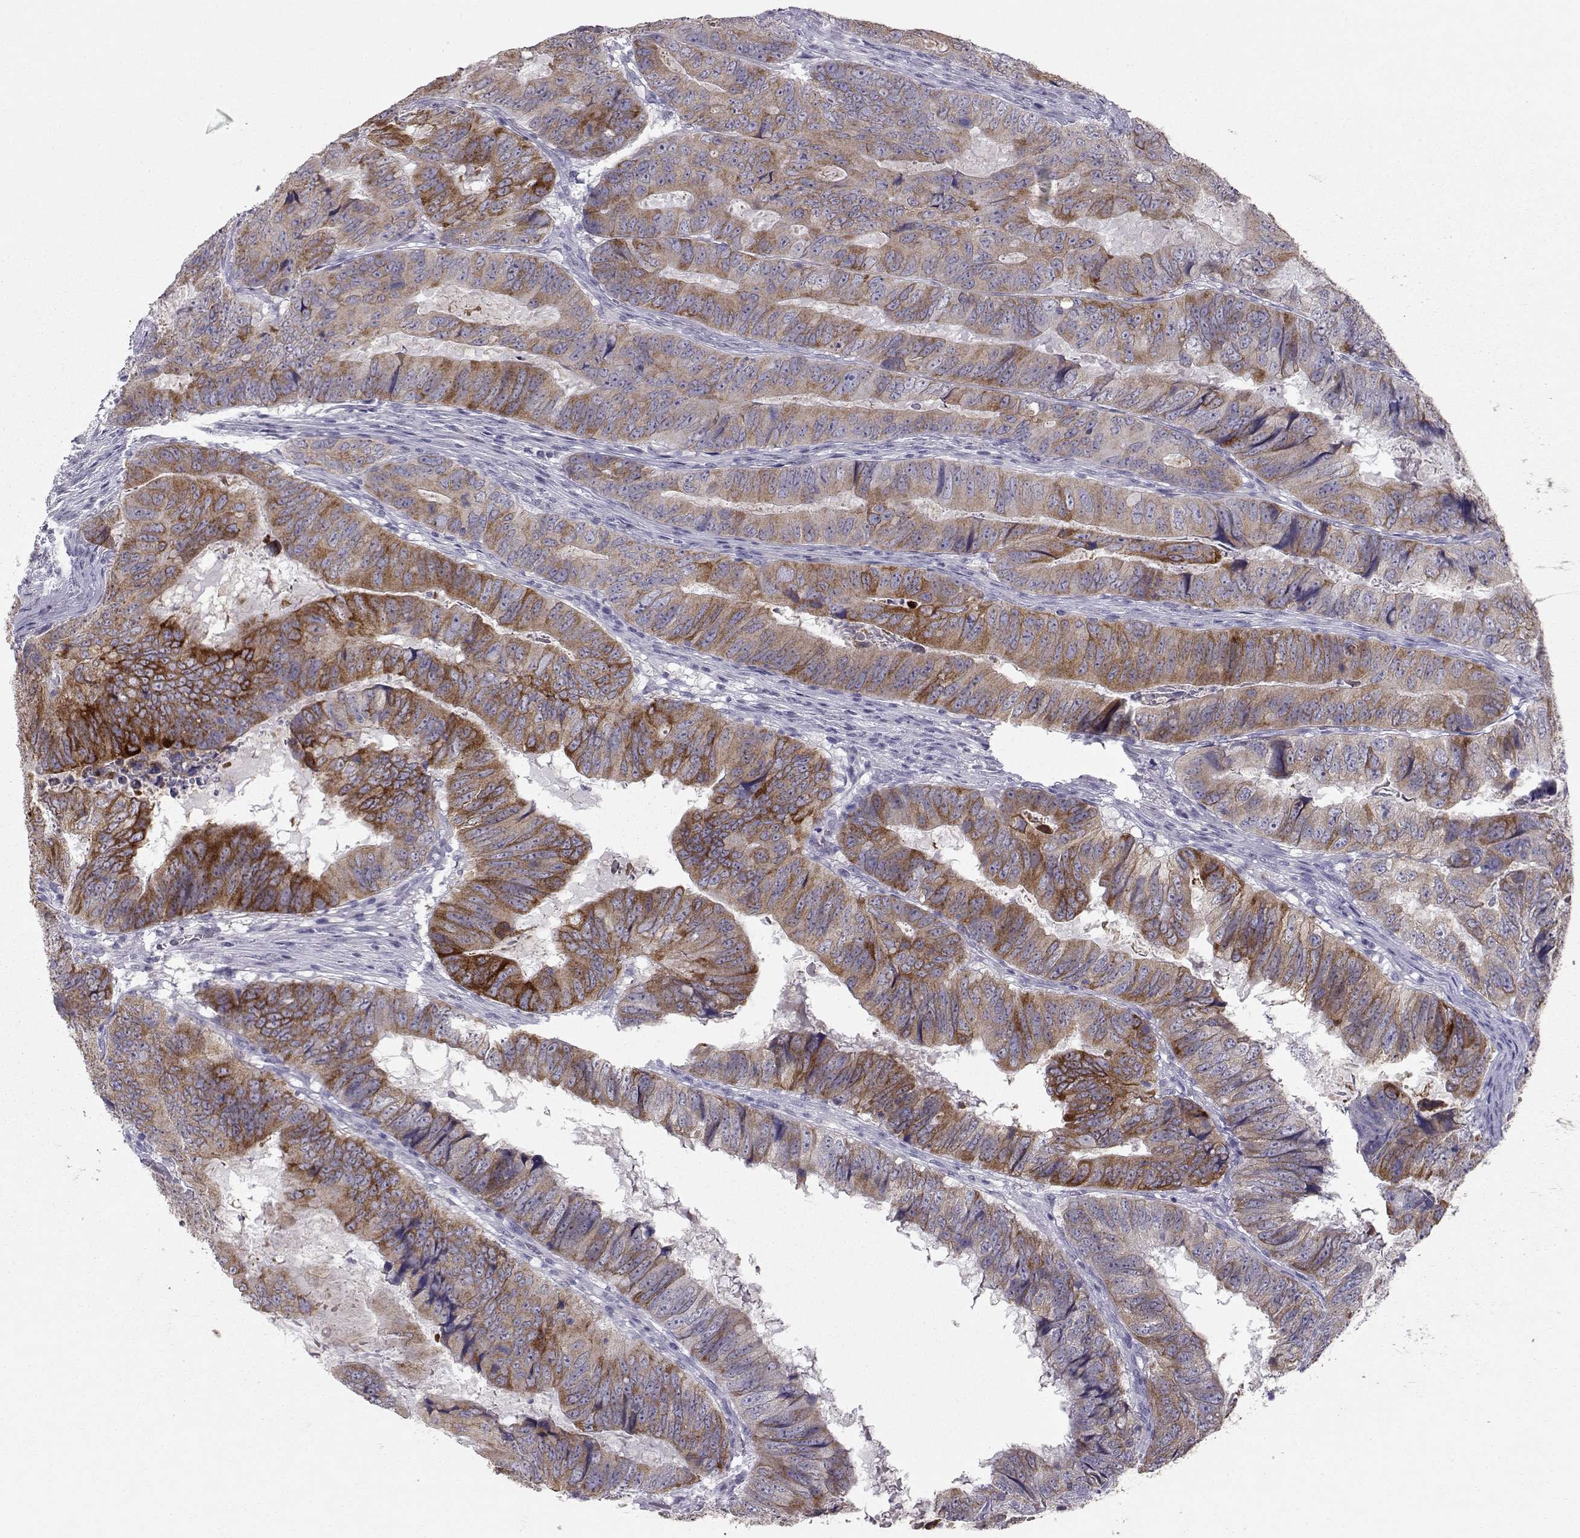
{"staining": {"intensity": "strong", "quantity": ">75%", "location": "cytoplasmic/membranous"}, "tissue": "colorectal cancer", "cell_type": "Tumor cells", "image_type": "cancer", "snomed": [{"axis": "morphology", "description": "Adenocarcinoma, NOS"}, {"axis": "topography", "description": "Colon"}], "caption": "A brown stain labels strong cytoplasmic/membranous staining of a protein in human adenocarcinoma (colorectal) tumor cells.", "gene": "LAMB3", "patient": {"sex": "male", "age": 79}}